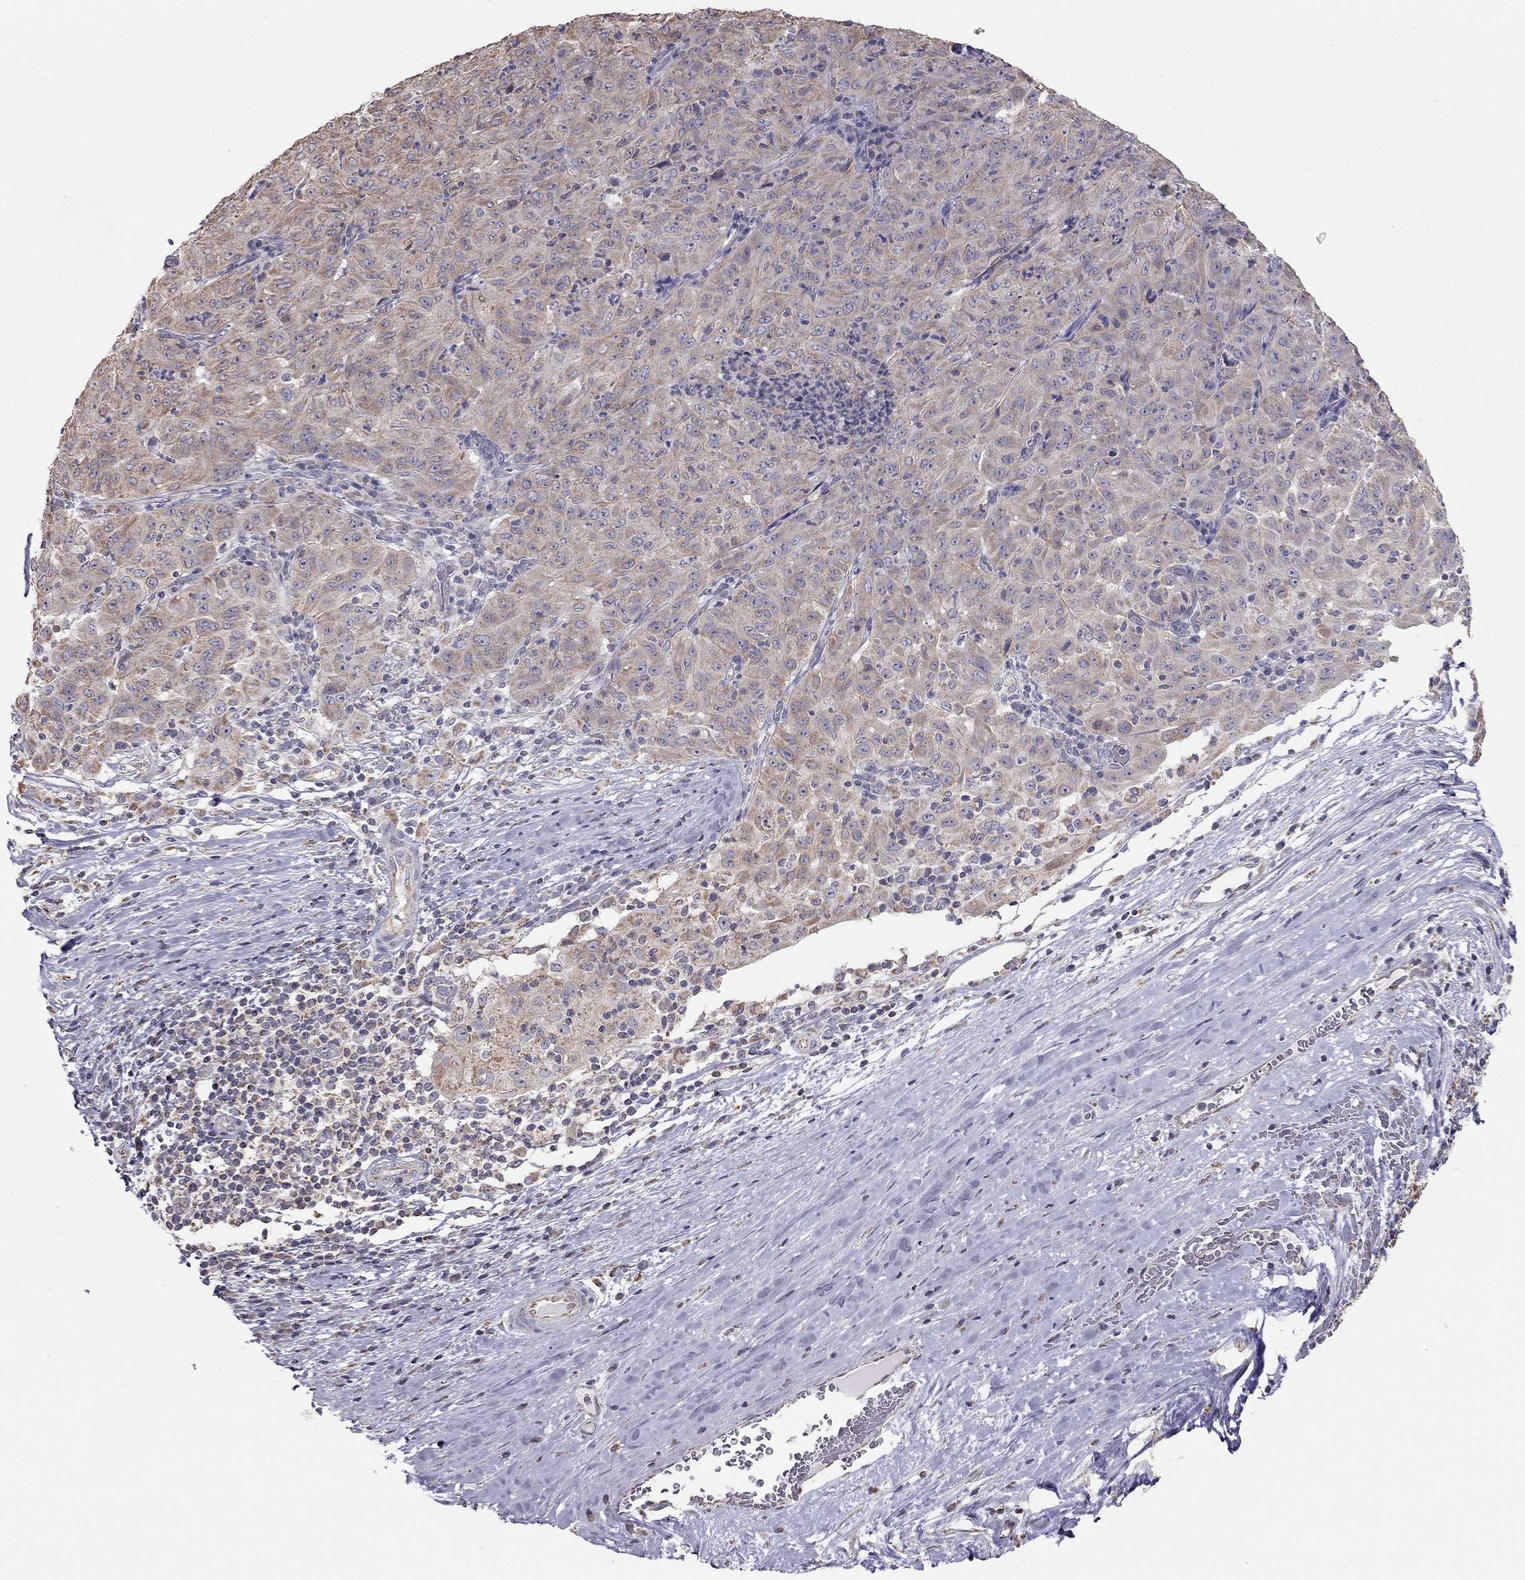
{"staining": {"intensity": "weak", "quantity": ">75%", "location": "cytoplasmic/membranous"}, "tissue": "pancreatic cancer", "cell_type": "Tumor cells", "image_type": "cancer", "snomed": [{"axis": "morphology", "description": "Adenocarcinoma, NOS"}, {"axis": "topography", "description": "Pancreas"}], "caption": "IHC staining of pancreatic adenocarcinoma, which exhibits low levels of weak cytoplasmic/membranous staining in approximately >75% of tumor cells indicating weak cytoplasmic/membranous protein positivity. The staining was performed using DAB (brown) for protein detection and nuclei were counterstained in hematoxylin (blue).", "gene": "LRIT3", "patient": {"sex": "male", "age": 63}}